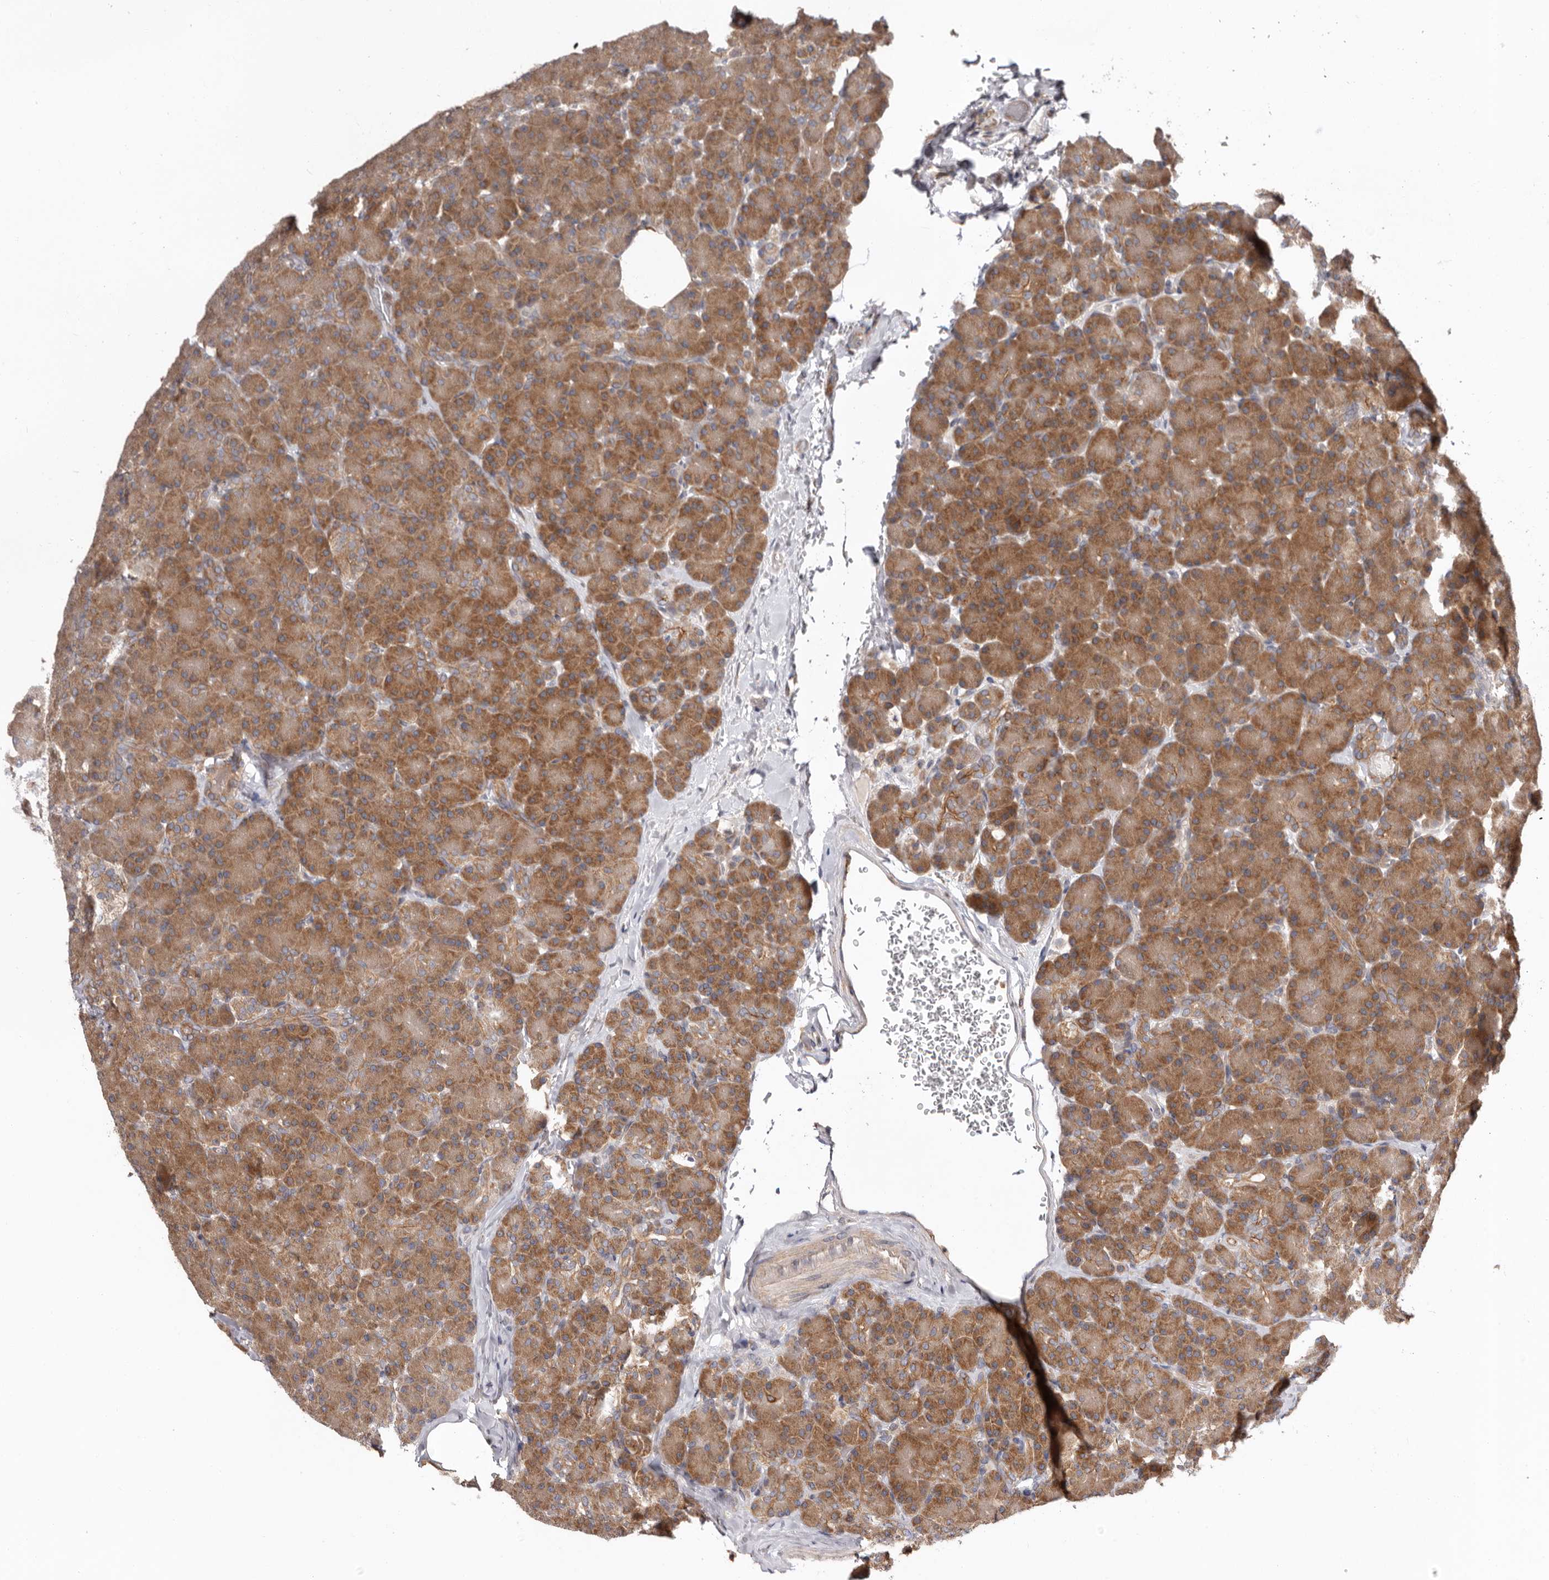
{"staining": {"intensity": "moderate", "quantity": ">75%", "location": "cytoplasmic/membranous"}, "tissue": "pancreas", "cell_type": "Exocrine glandular cells", "image_type": "normal", "snomed": [{"axis": "morphology", "description": "Normal tissue, NOS"}, {"axis": "topography", "description": "Pancreas"}], "caption": "Protein analysis of normal pancreas reveals moderate cytoplasmic/membranous staining in approximately >75% of exocrine glandular cells.", "gene": "TMUB1", "patient": {"sex": "female", "age": 43}}